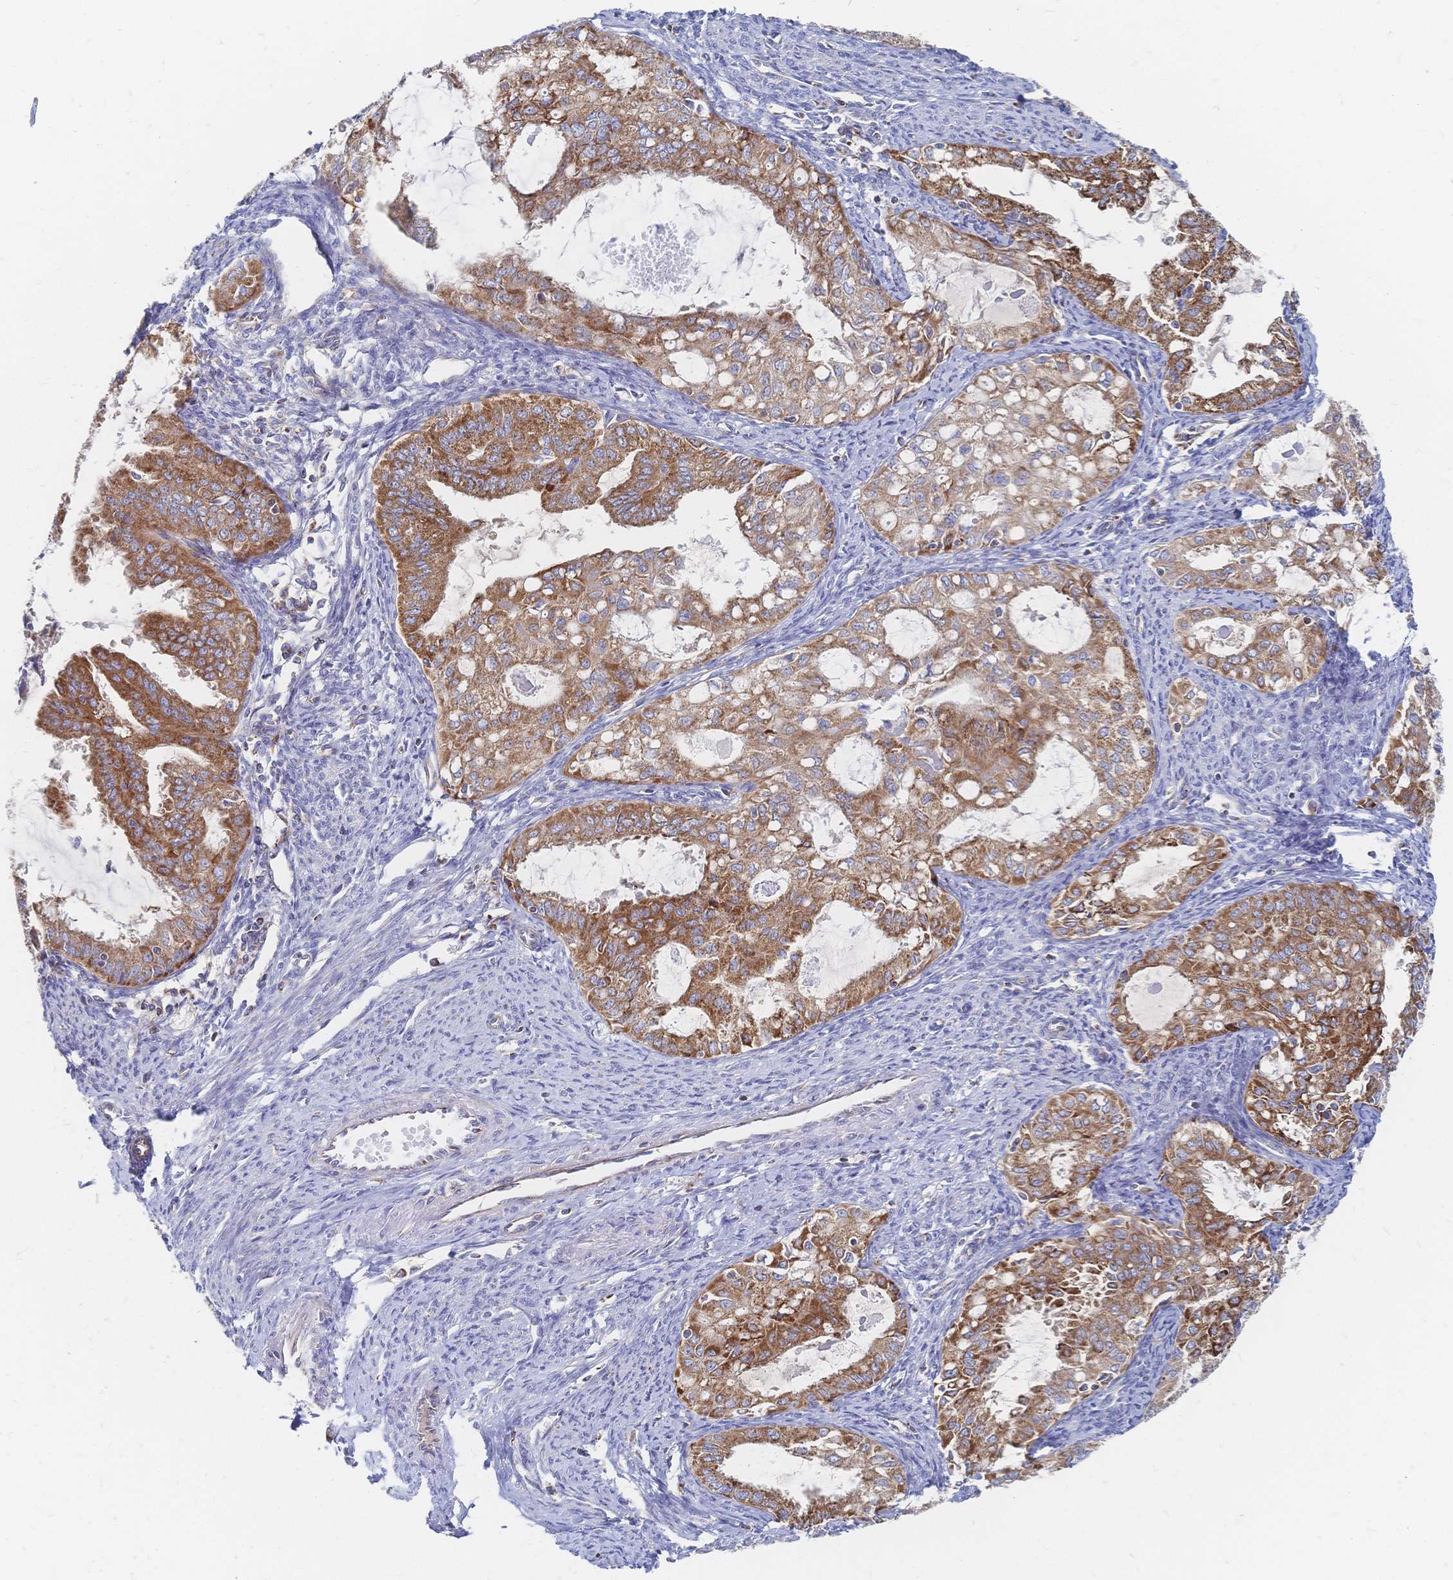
{"staining": {"intensity": "strong", "quantity": ">75%", "location": "cytoplasmic/membranous"}, "tissue": "endometrial cancer", "cell_type": "Tumor cells", "image_type": "cancer", "snomed": [{"axis": "morphology", "description": "Adenocarcinoma, NOS"}, {"axis": "topography", "description": "Endometrium"}], "caption": "Immunohistochemistry staining of endometrial adenocarcinoma, which reveals high levels of strong cytoplasmic/membranous positivity in about >75% of tumor cells indicating strong cytoplasmic/membranous protein positivity. The staining was performed using DAB (brown) for protein detection and nuclei were counterstained in hematoxylin (blue).", "gene": "SORBS1", "patient": {"sex": "female", "age": 70}}